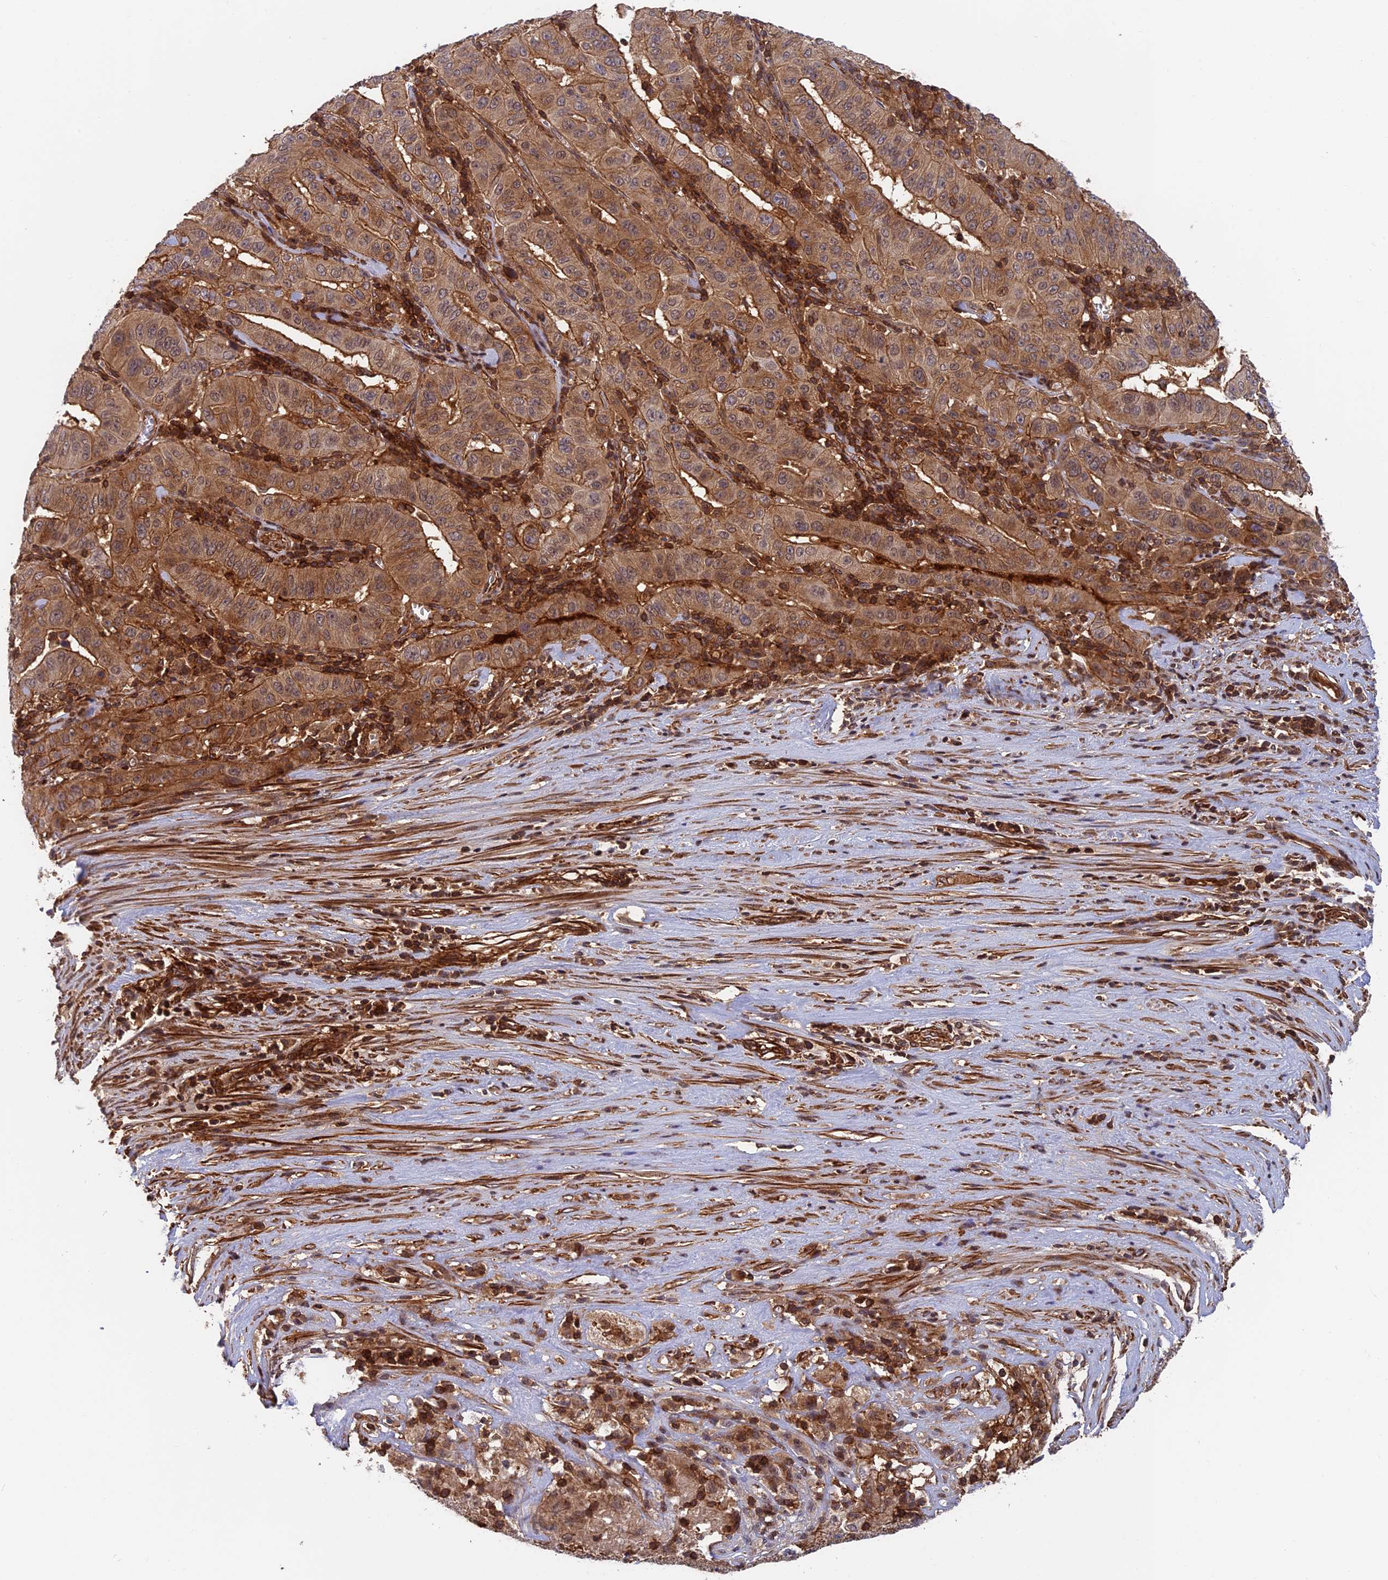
{"staining": {"intensity": "moderate", "quantity": ">75%", "location": "cytoplasmic/membranous"}, "tissue": "pancreatic cancer", "cell_type": "Tumor cells", "image_type": "cancer", "snomed": [{"axis": "morphology", "description": "Adenocarcinoma, NOS"}, {"axis": "topography", "description": "Pancreas"}], "caption": "Approximately >75% of tumor cells in human pancreatic cancer (adenocarcinoma) exhibit moderate cytoplasmic/membranous protein positivity as visualized by brown immunohistochemical staining.", "gene": "OSBPL1A", "patient": {"sex": "male", "age": 63}}